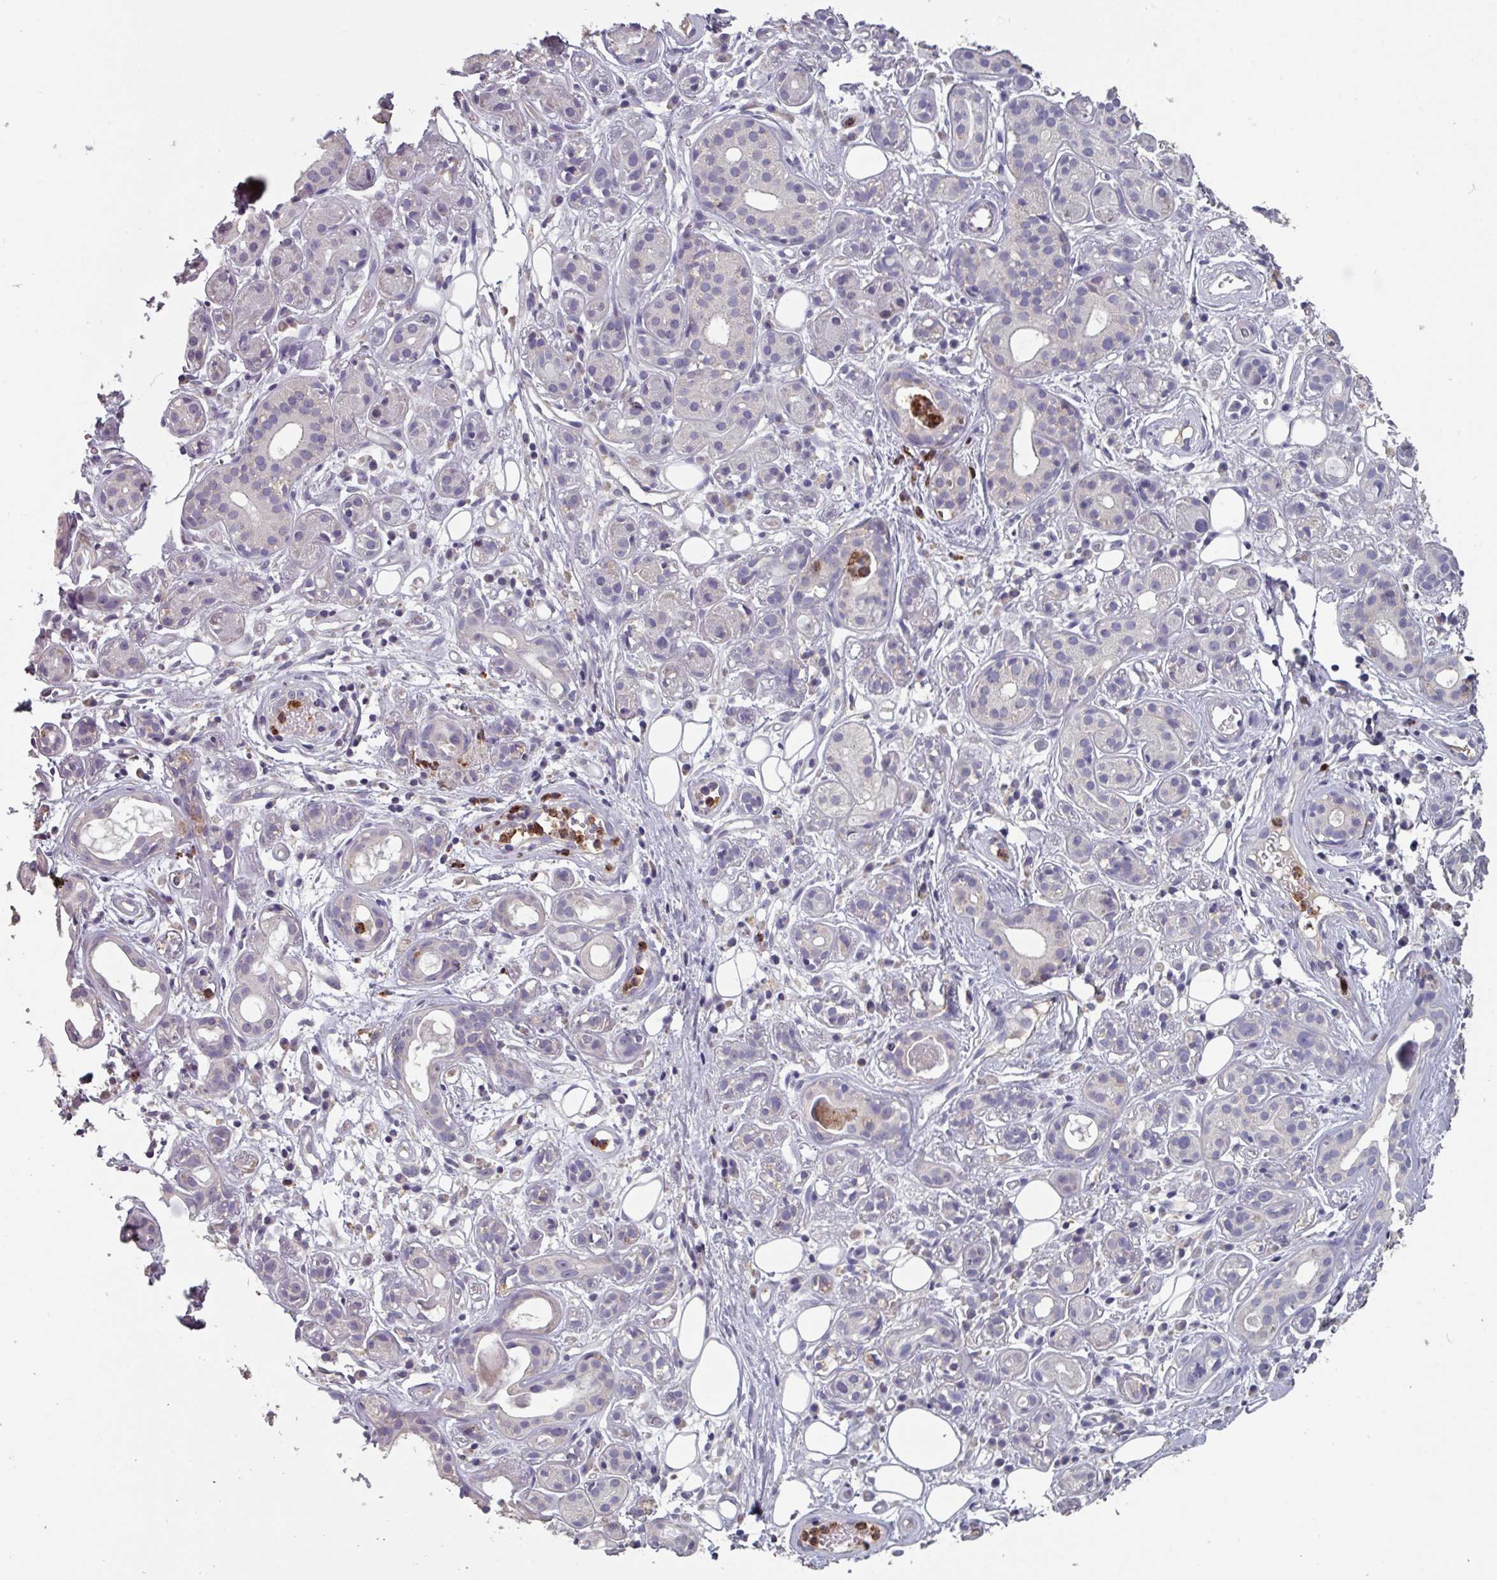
{"staining": {"intensity": "negative", "quantity": "none", "location": "none"}, "tissue": "salivary gland", "cell_type": "Glandular cells", "image_type": "normal", "snomed": [{"axis": "morphology", "description": "Normal tissue, NOS"}, {"axis": "topography", "description": "Salivary gland"}], "caption": "Protein analysis of normal salivary gland demonstrates no significant positivity in glandular cells.", "gene": "PRAMEF7", "patient": {"sex": "male", "age": 54}}